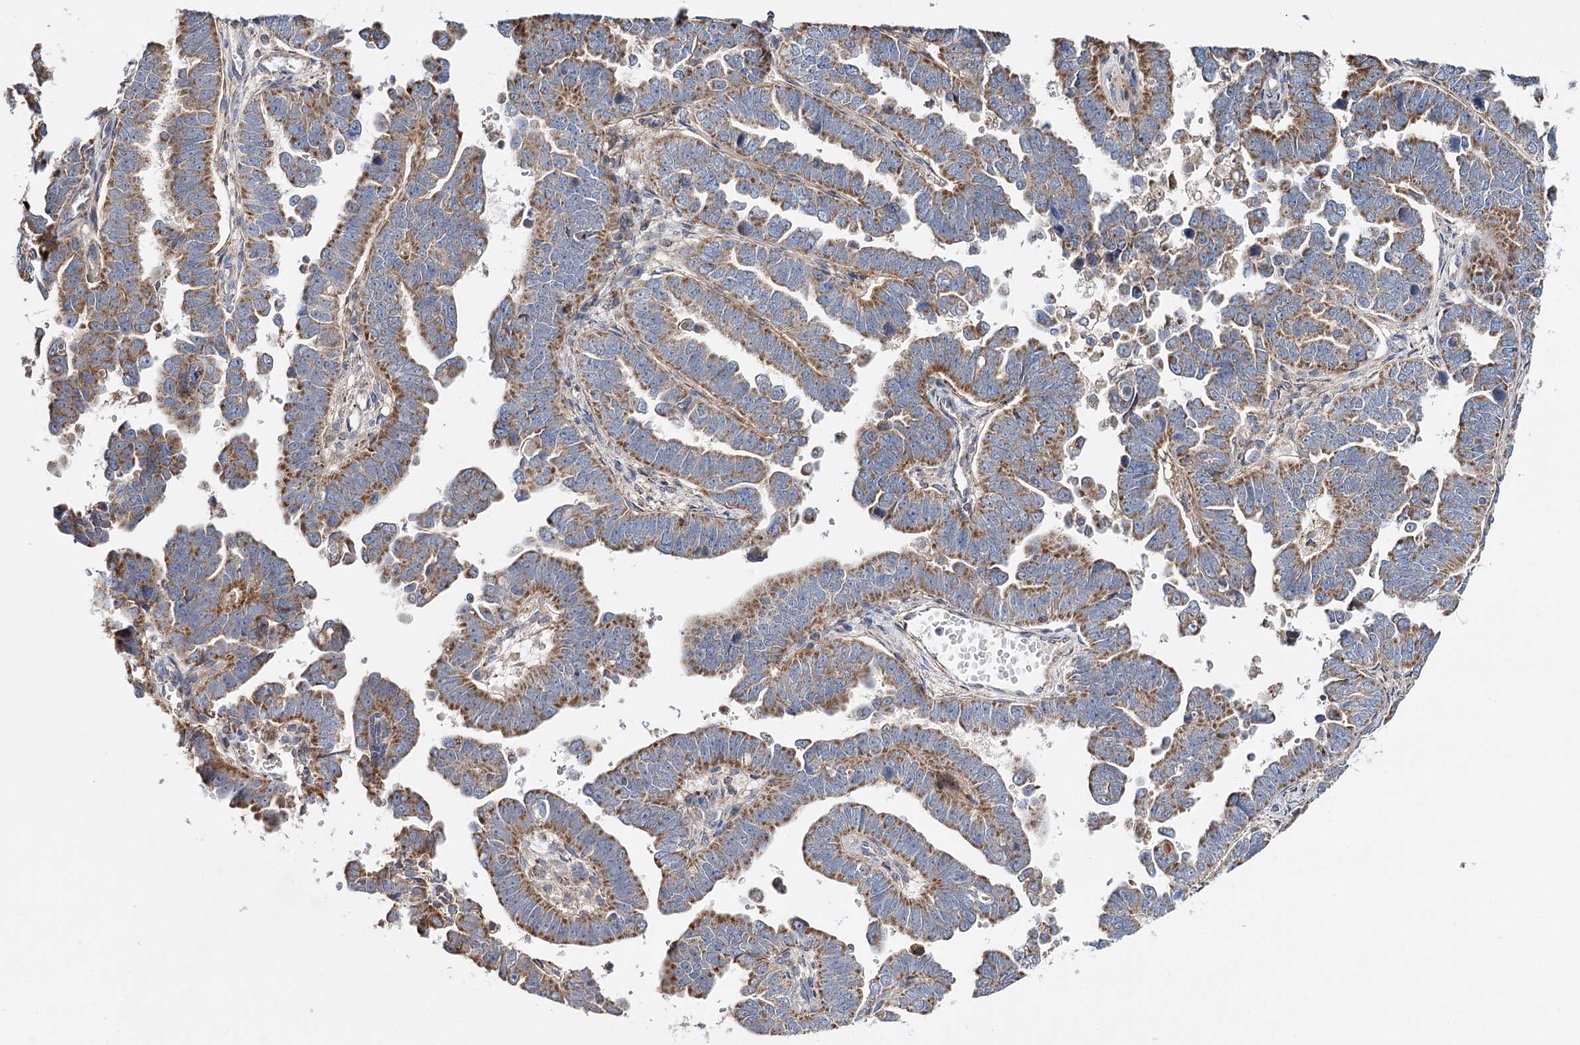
{"staining": {"intensity": "moderate", "quantity": ">75%", "location": "cytoplasmic/membranous"}, "tissue": "endometrial cancer", "cell_type": "Tumor cells", "image_type": "cancer", "snomed": [{"axis": "morphology", "description": "Adenocarcinoma, NOS"}, {"axis": "topography", "description": "Endometrium"}], "caption": "DAB immunohistochemical staining of human endometrial cancer demonstrates moderate cytoplasmic/membranous protein positivity in approximately >75% of tumor cells.", "gene": "CFAP46", "patient": {"sex": "female", "age": 75}}